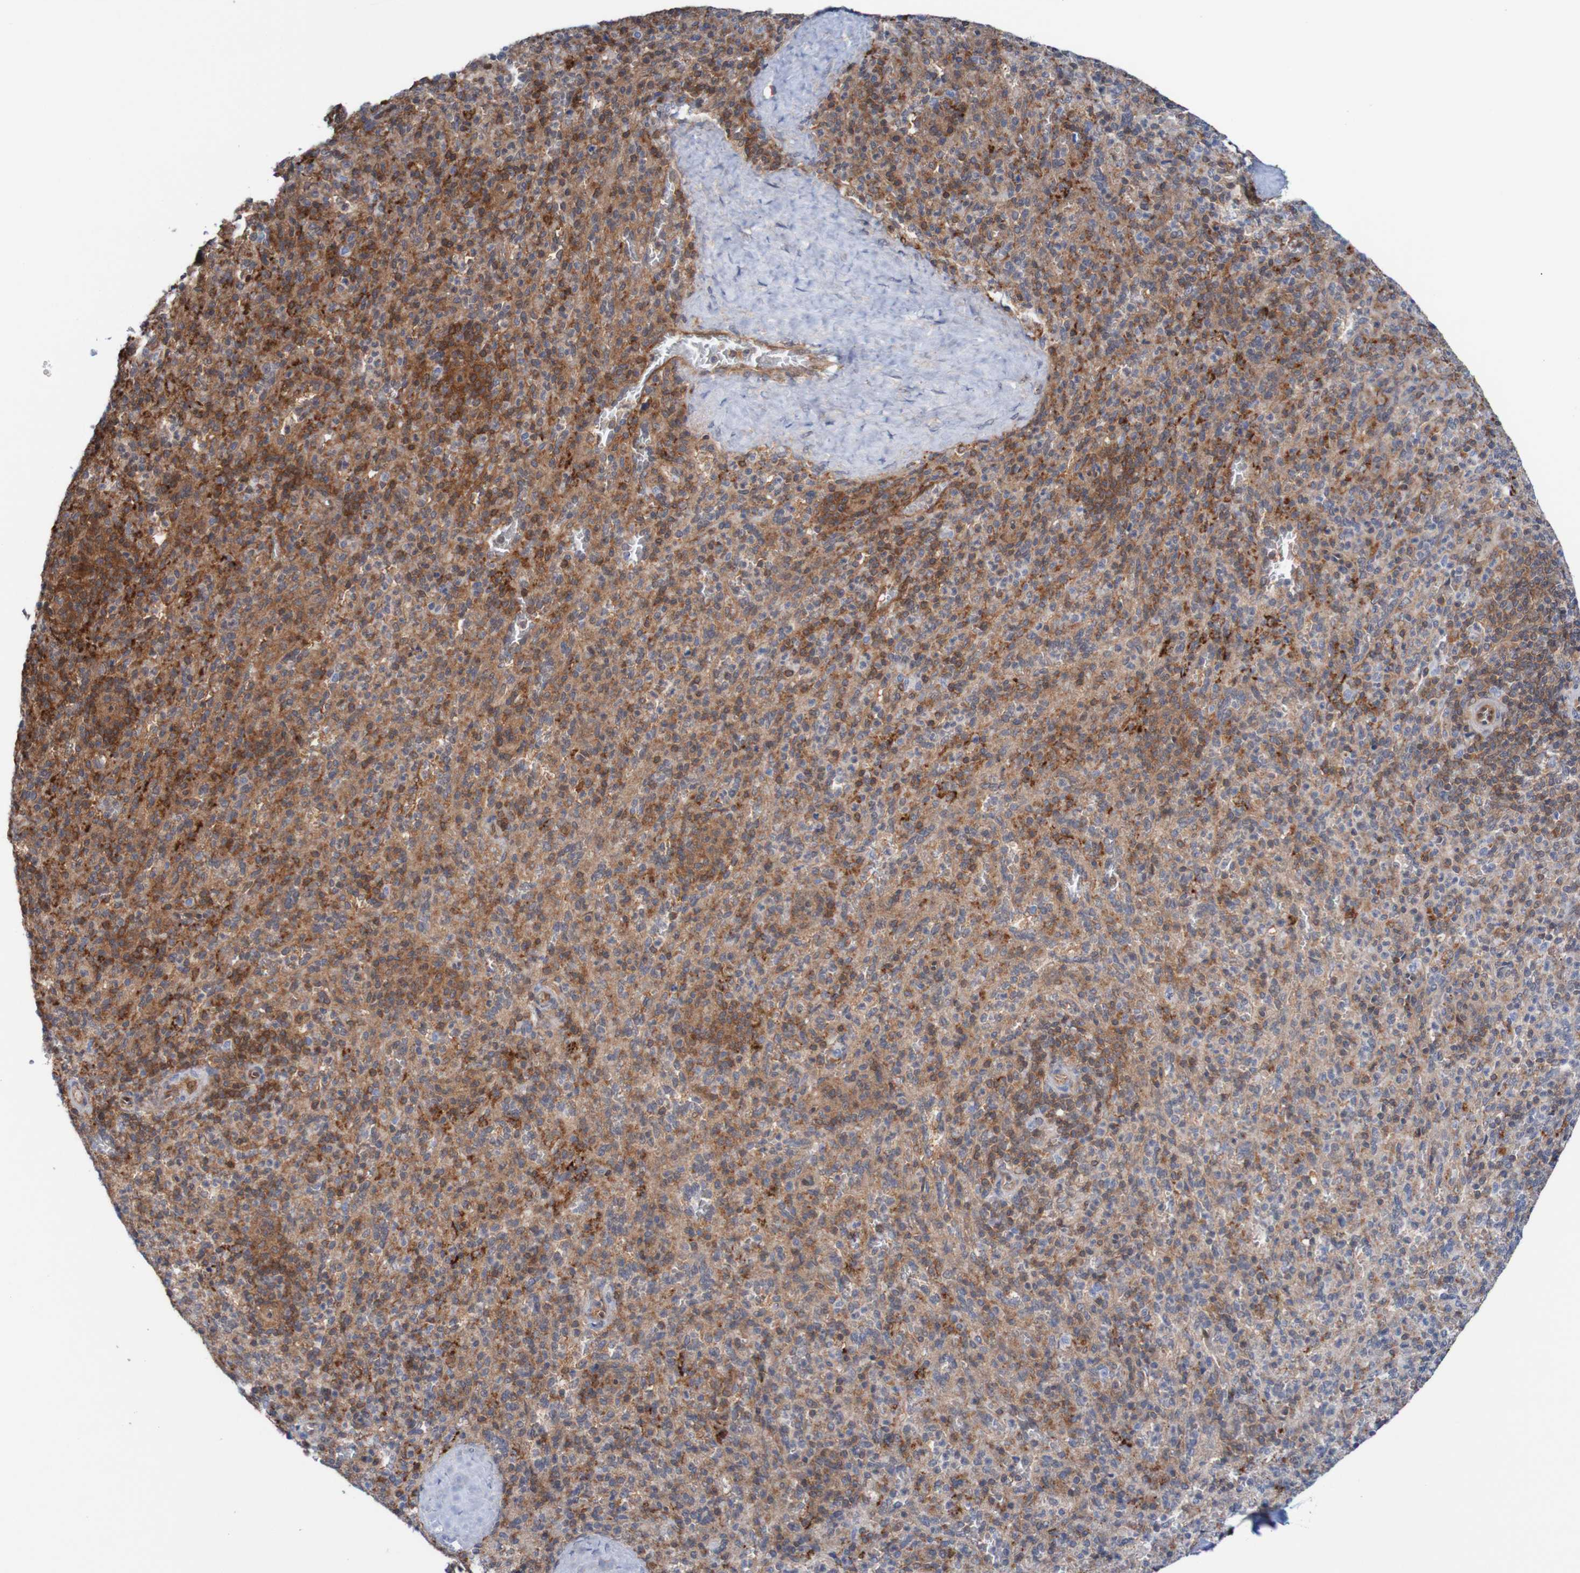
{"staining": {"intensity": "strong", "quantity": "<25%", "location": "cytoplasmic/membranous"}, "tissue": "spleen", "cell_type": "Cells in red pulp", "image_type": "normal", "snomed": [{"axis": "morphology", "description": "Normal tissue, NOS"}, {"axis": "topography", "description": "Spleen"}], "caption": "A micrograph showing strong cytoplasmic/membranous staining in about <25% of cells in red pulp in normal spleen, as visualized by brown immunohistochemical staining.", "gene": "RIGI", "patient": {"sex": "male", "age": 36}}